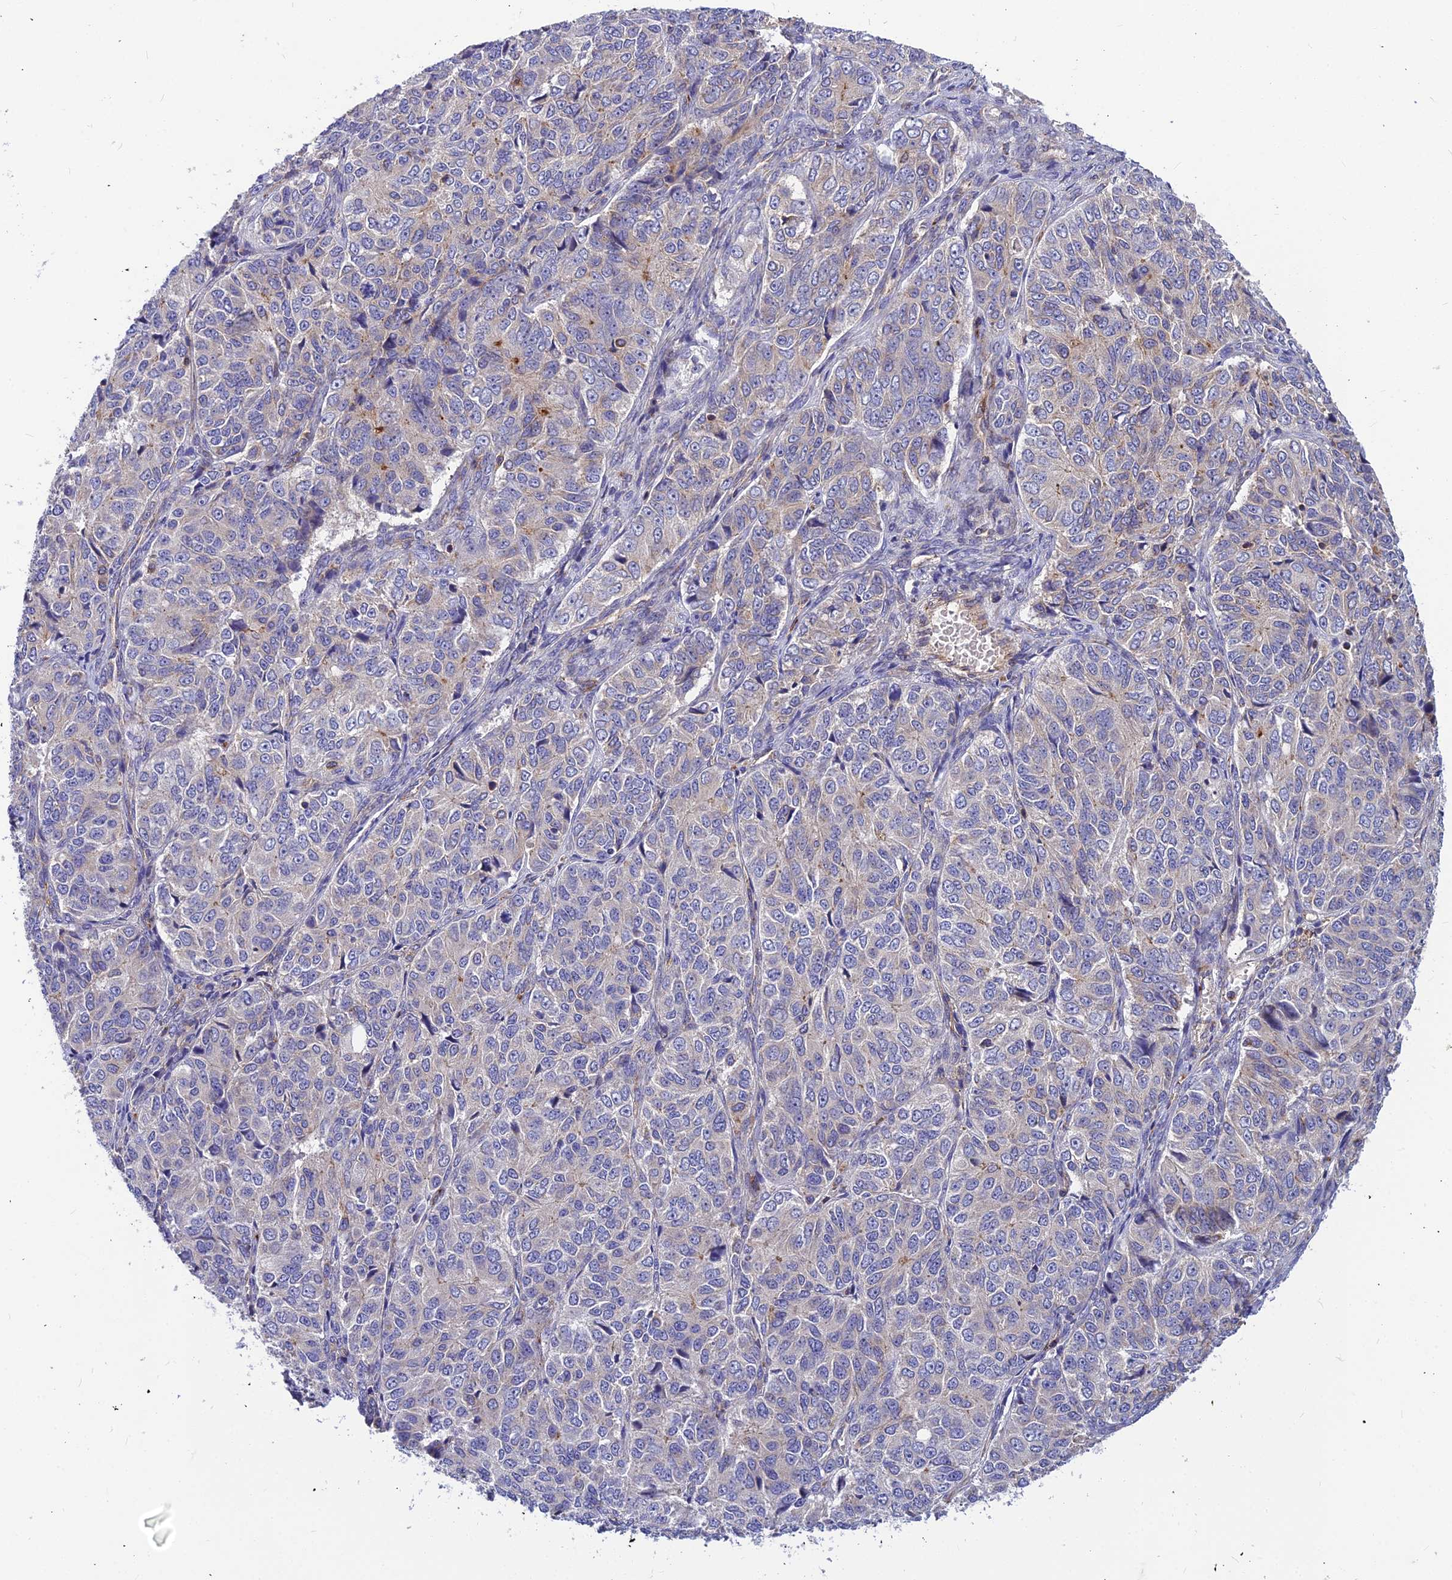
{"staining": {"intensity": "negative", "quantity": "none", "location": "none"}, "tissue": "ovarian cancer", "cell_type": "Tumor cells", "image_type": "cancer", "snomed": [{"axis": "morphology", "description": "Carcinoma, endometroid"}, {"axis": "topography", "description": "Ovary"}], "caption": "Histopathology image shows no significant protein positivity in tumor cells of ovarian cancer.", "gene": "ASPHD1", "patient": {"sex": "female", "age": 51}}